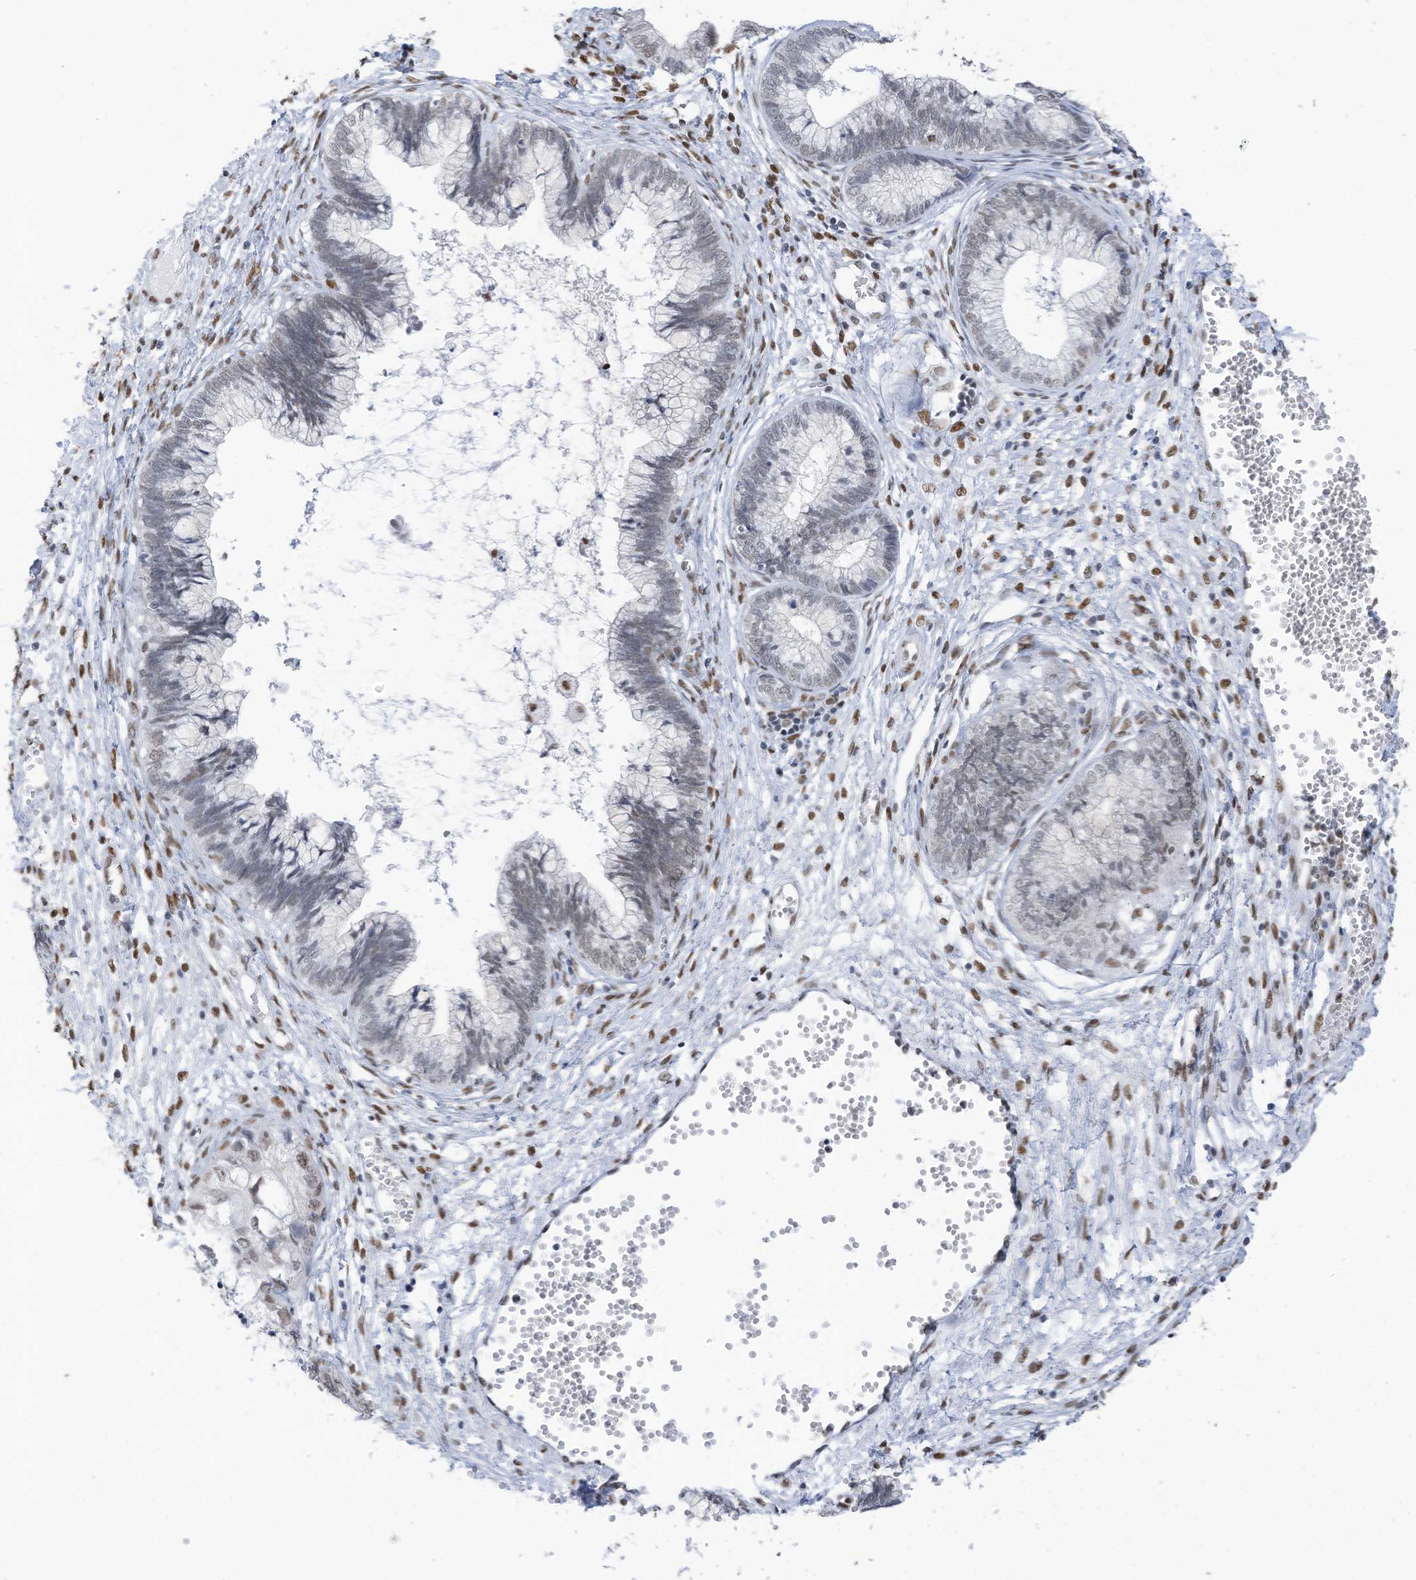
{"staining": {"intensity": "weak", "quantity": "25%-75%", "location": "nuclear"}, "tissue": "cervical cancer", "cell_type": "Tumor cells", "image_type": "cancer", "snomed": [{"axis": "morphology", "description": "Adenocarcinoma, NOS"}, {"axis": "topography", "description": "Cervix"}], "caption": "Adenocarcinoma (cervical) stained with a brown dye demonstrates weak nuclear positive staining in about 25%-75% of tumor cells.", "gene": "KHSRP", "patient": {"sex": "female", "age": 44}}